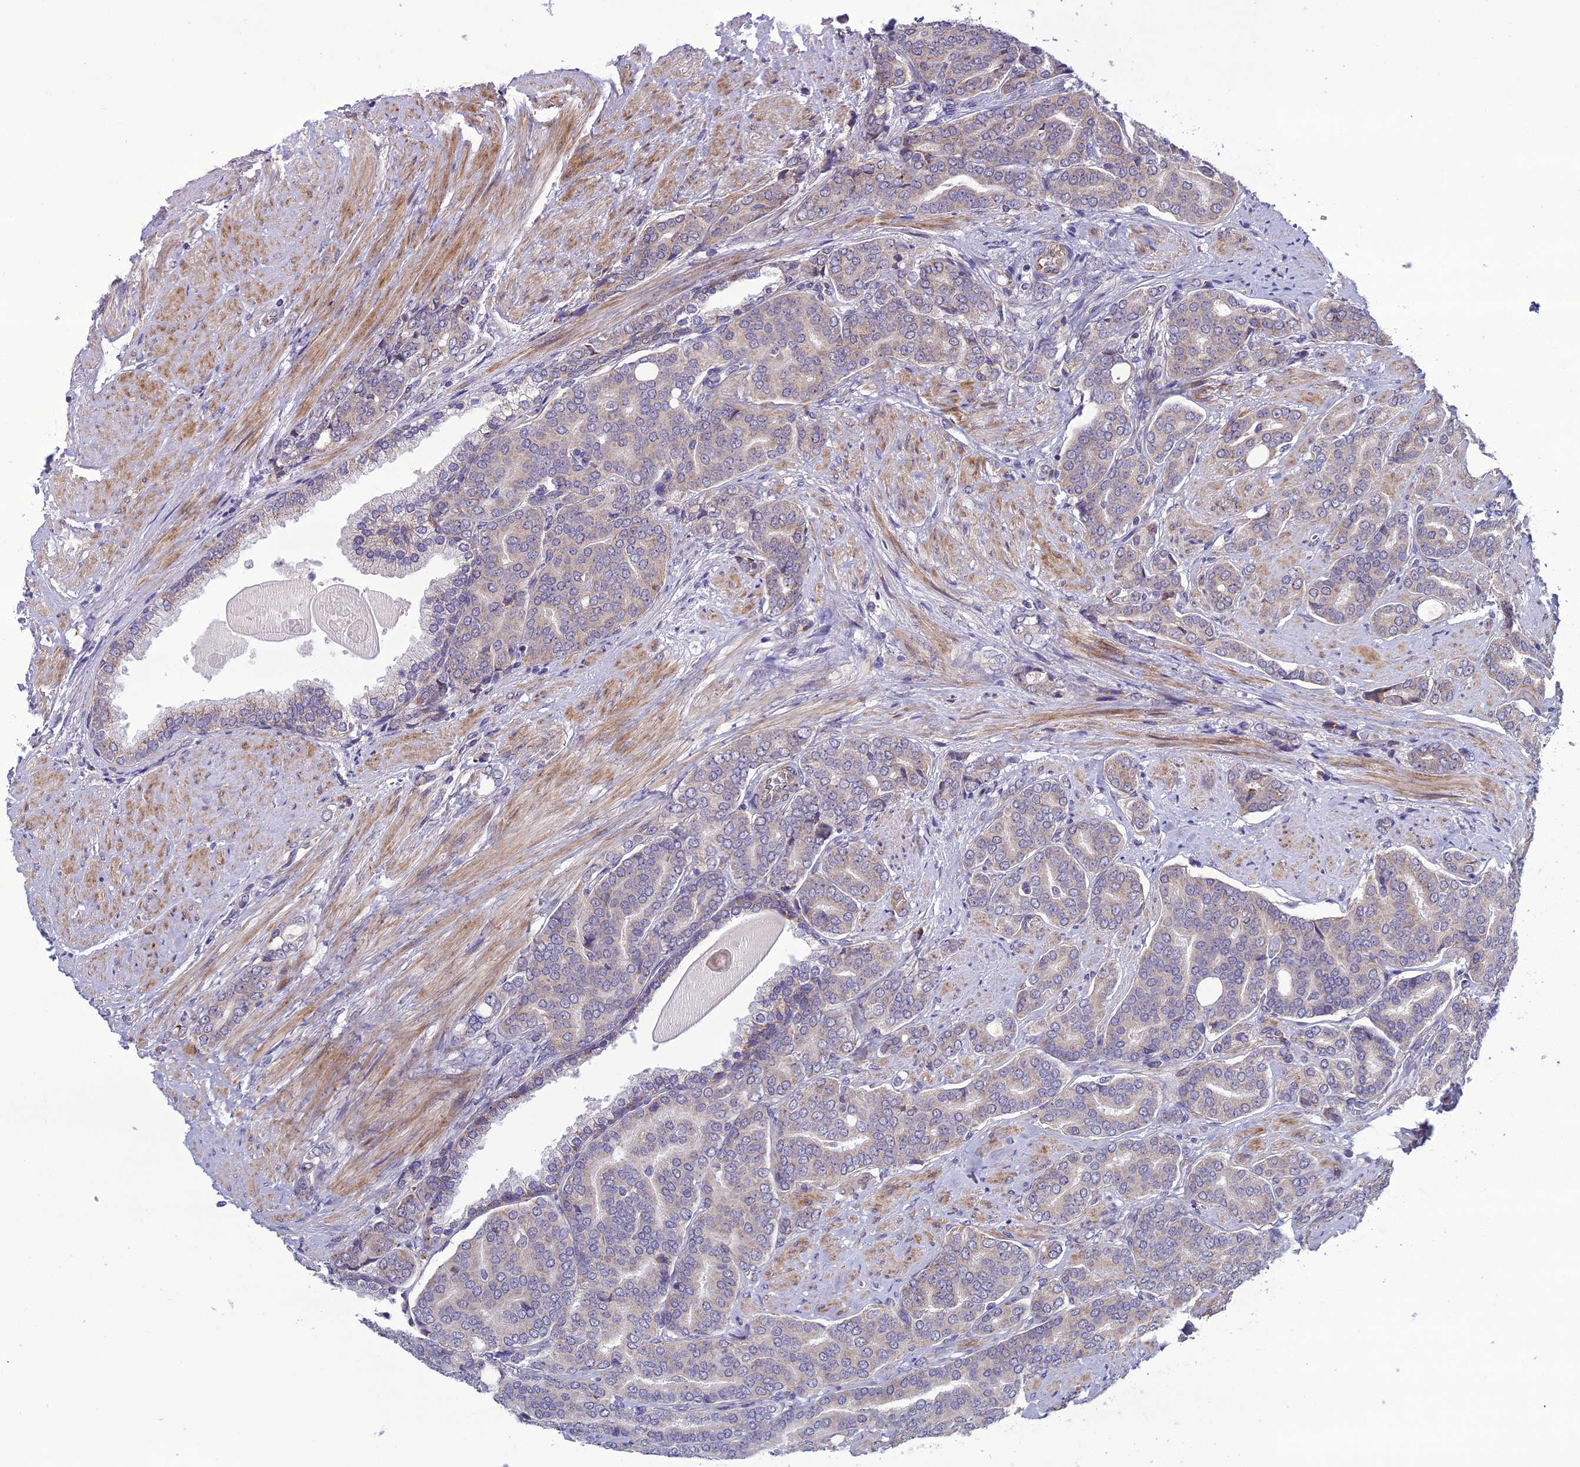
{"staining": {"intensity": "negative", "quantity": "none", "location": "none"}, "tissue": "prostate cancer", "cell_type": "Tumor cells", "image_type": "cancer", "snomed": [{"axis": "morphology", "description": "Adenocarcinoma, High grade"}, {"axis": "topography", "description": "Prostate"}], "caption": "The photomicrograph exhibits no significant staining in tumor cells of prostate high-grade adenocarcinoma. (Stains: DAB (3,3'-diaminobenzidine) IHC with hematoxylin counter stain, Microscopy: brightfield microscopy at high magnification).", "gene": "NODAL", "patient": {"sex": "male", "age": 67}}